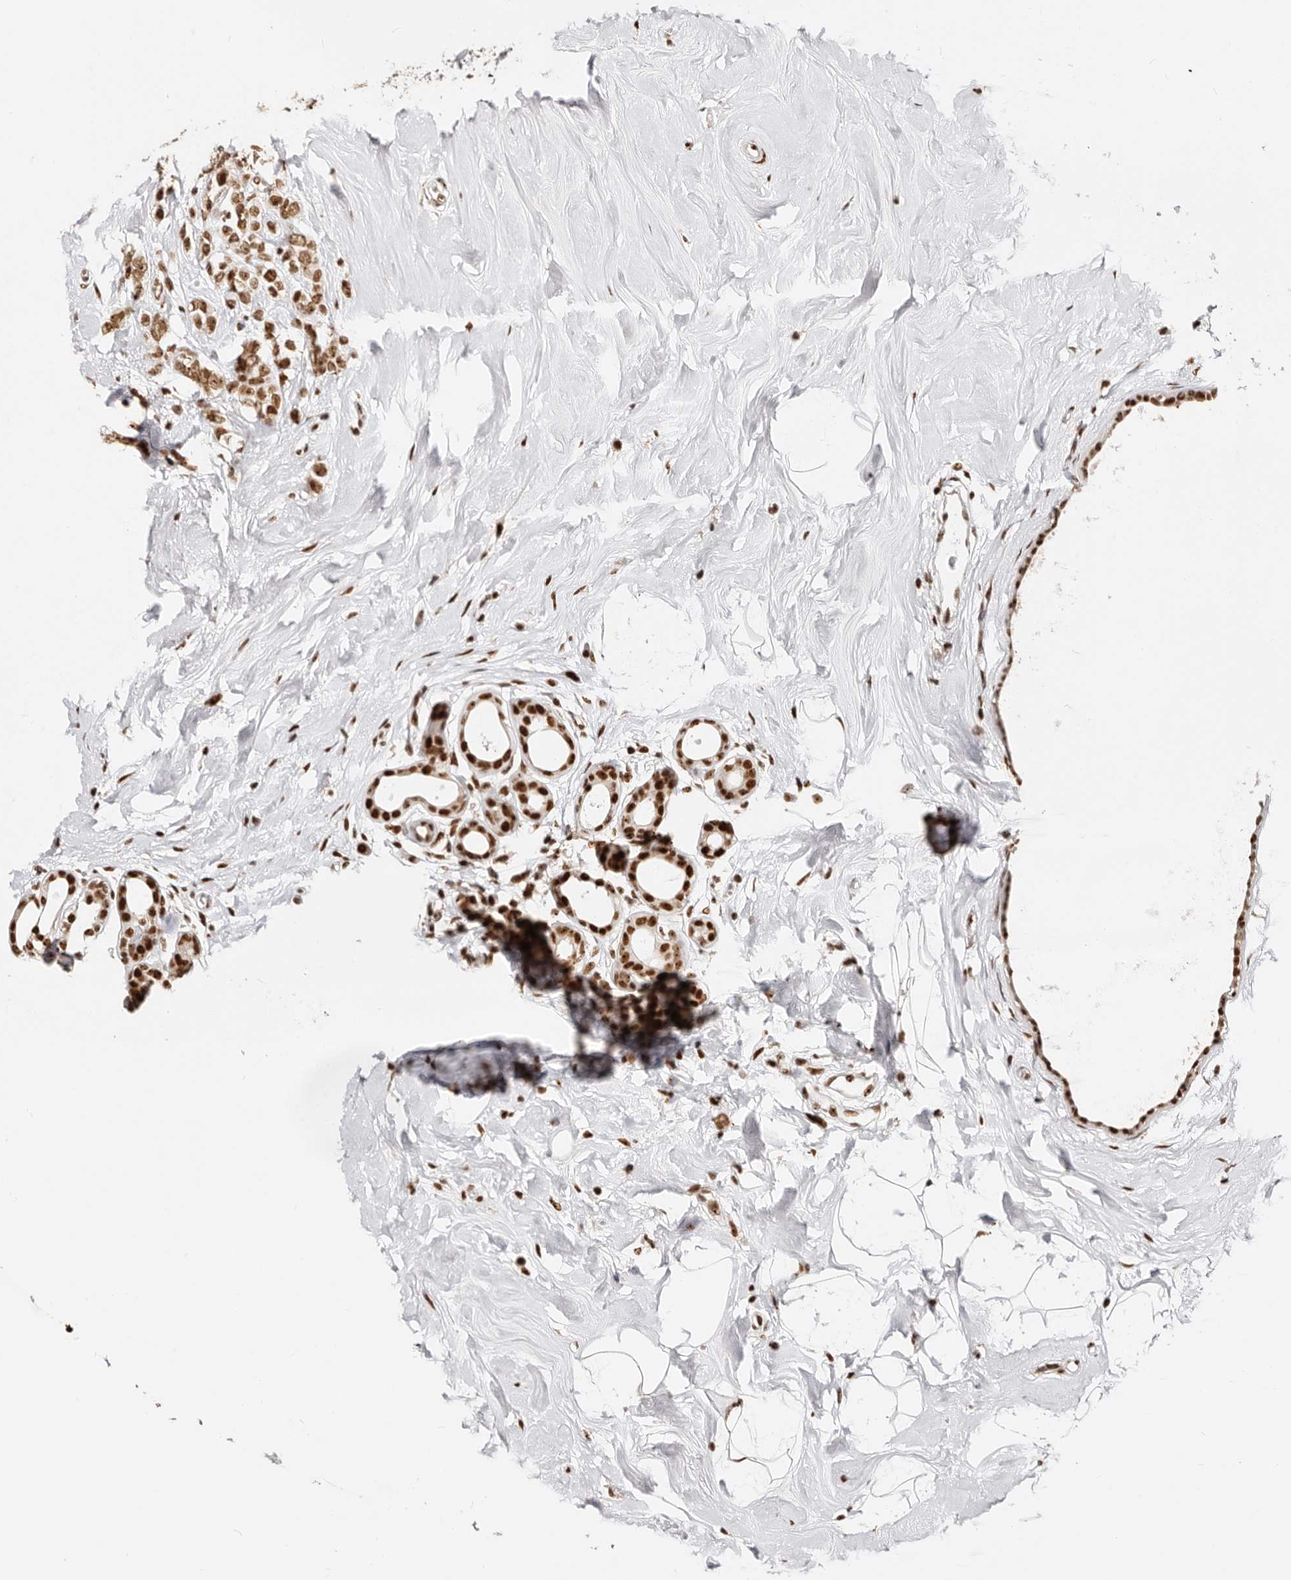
{"staining": {"intensity": "strong", "quantity": ">75%", "location": "nuclear"}, "tissue": "breast cancer", "cell_type": "Tumor cells", "image_type": "cancer", "snomed": [{"axis": "morphology", "description": "Lobular carcinoma"}, {"axis": "topography", "description": "Breast"}], "caption": "A histopathology image of breast lobular carcinoma stained for a protein reveals strong nuclear brown staining in tumor cells.", "gene": "IQGAP3", "patient": {"sex": "female", "age": 47}}